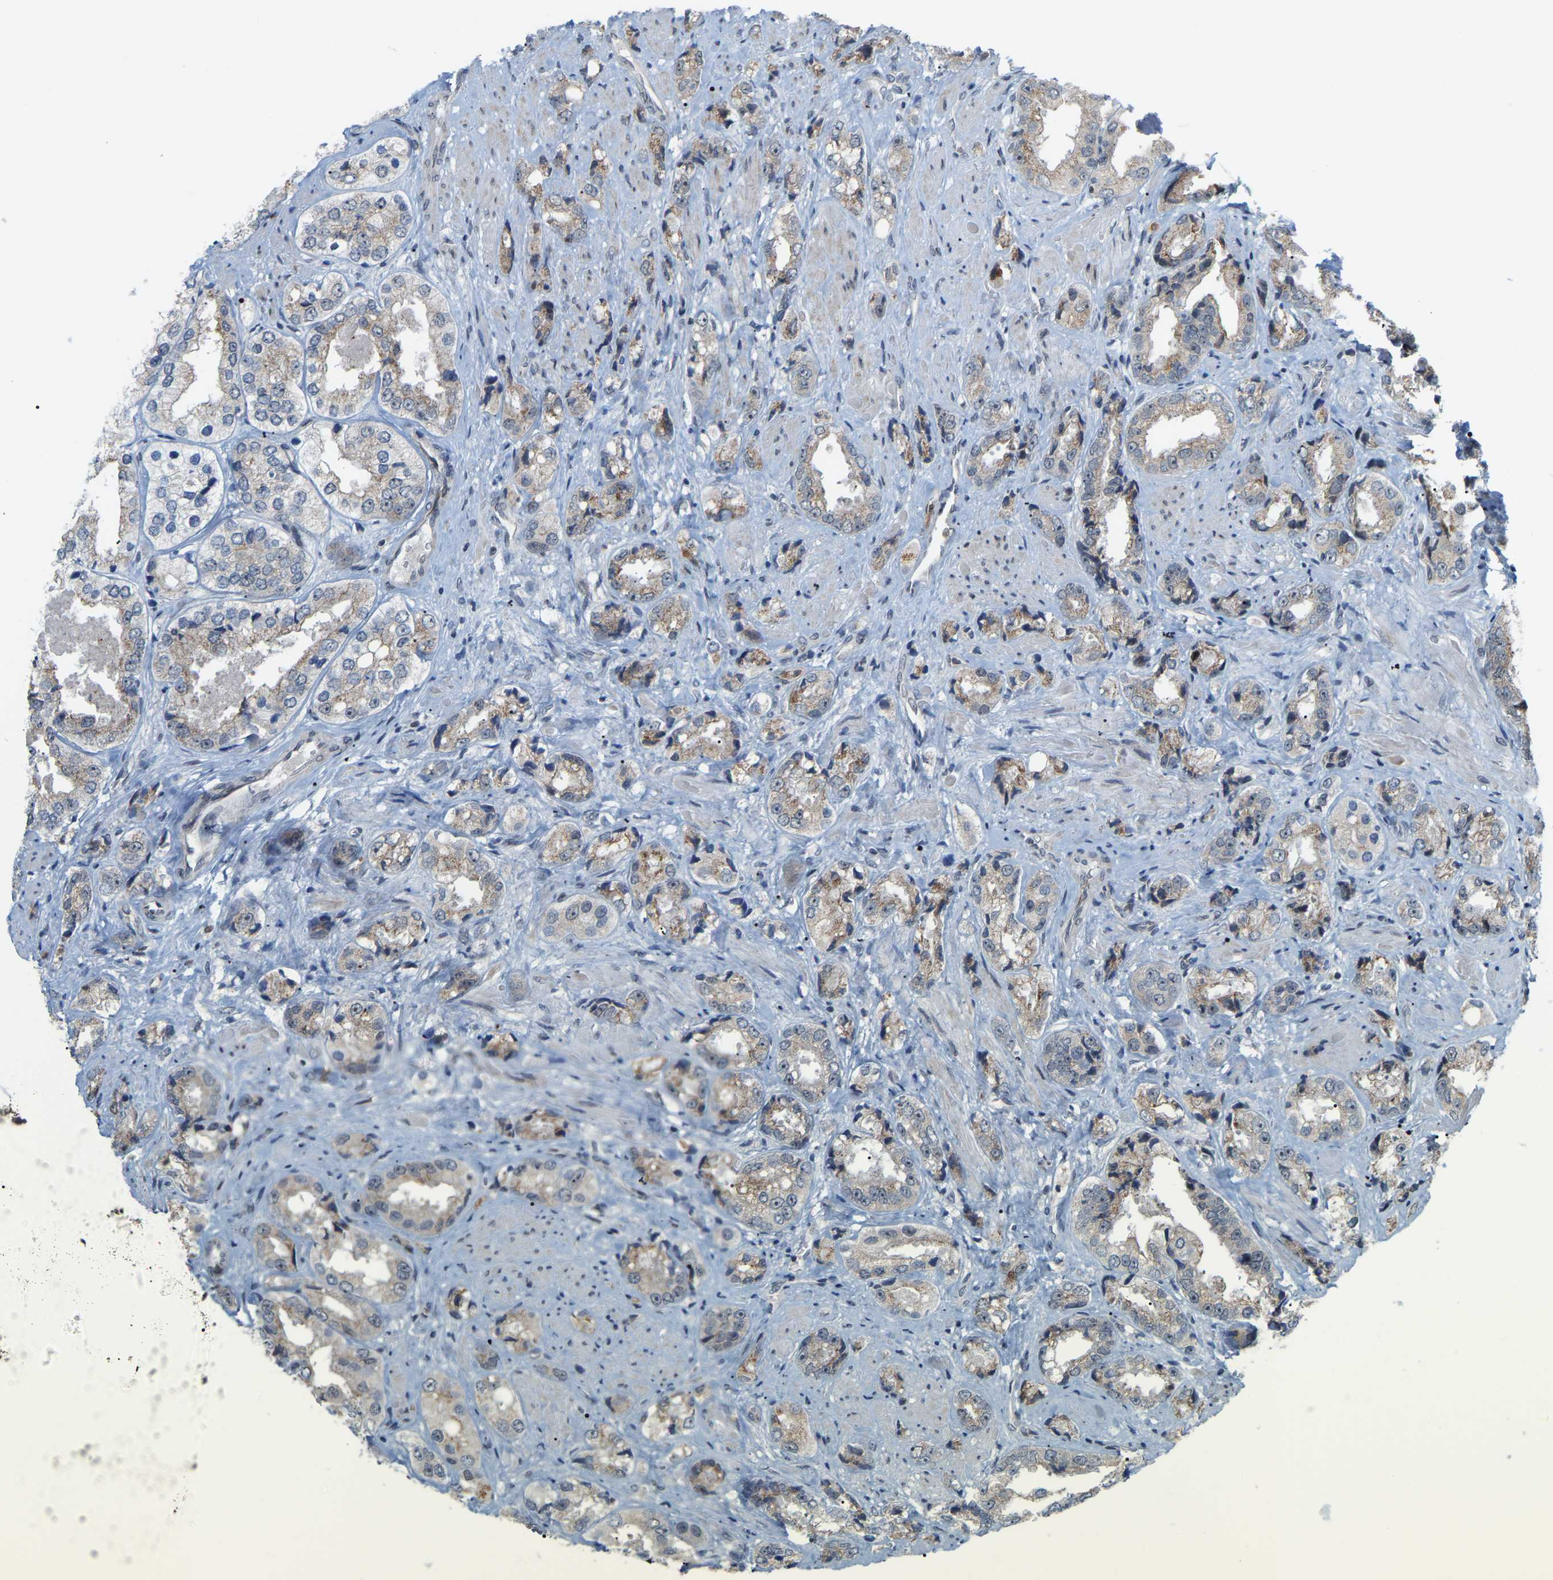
{"staining": {"intensity": "weak", "quantity": "<25%", "location": "cytoplasmic/membranous"}, "tissue": "prostate cancer", "cell_type": "Tumor cells", "image_type": "cancer", "snomed": [{"axis": "morphology", "description": "Adenocarcinoma, High grade"}, {"axis": "topography", "description": "Prostate"}], "caption": "Photomicrograph shows no protein expression in tumor cells of prostate cancer tissue.", "gene": "CROT", "patient": {"sex": "male", "age": 61}}